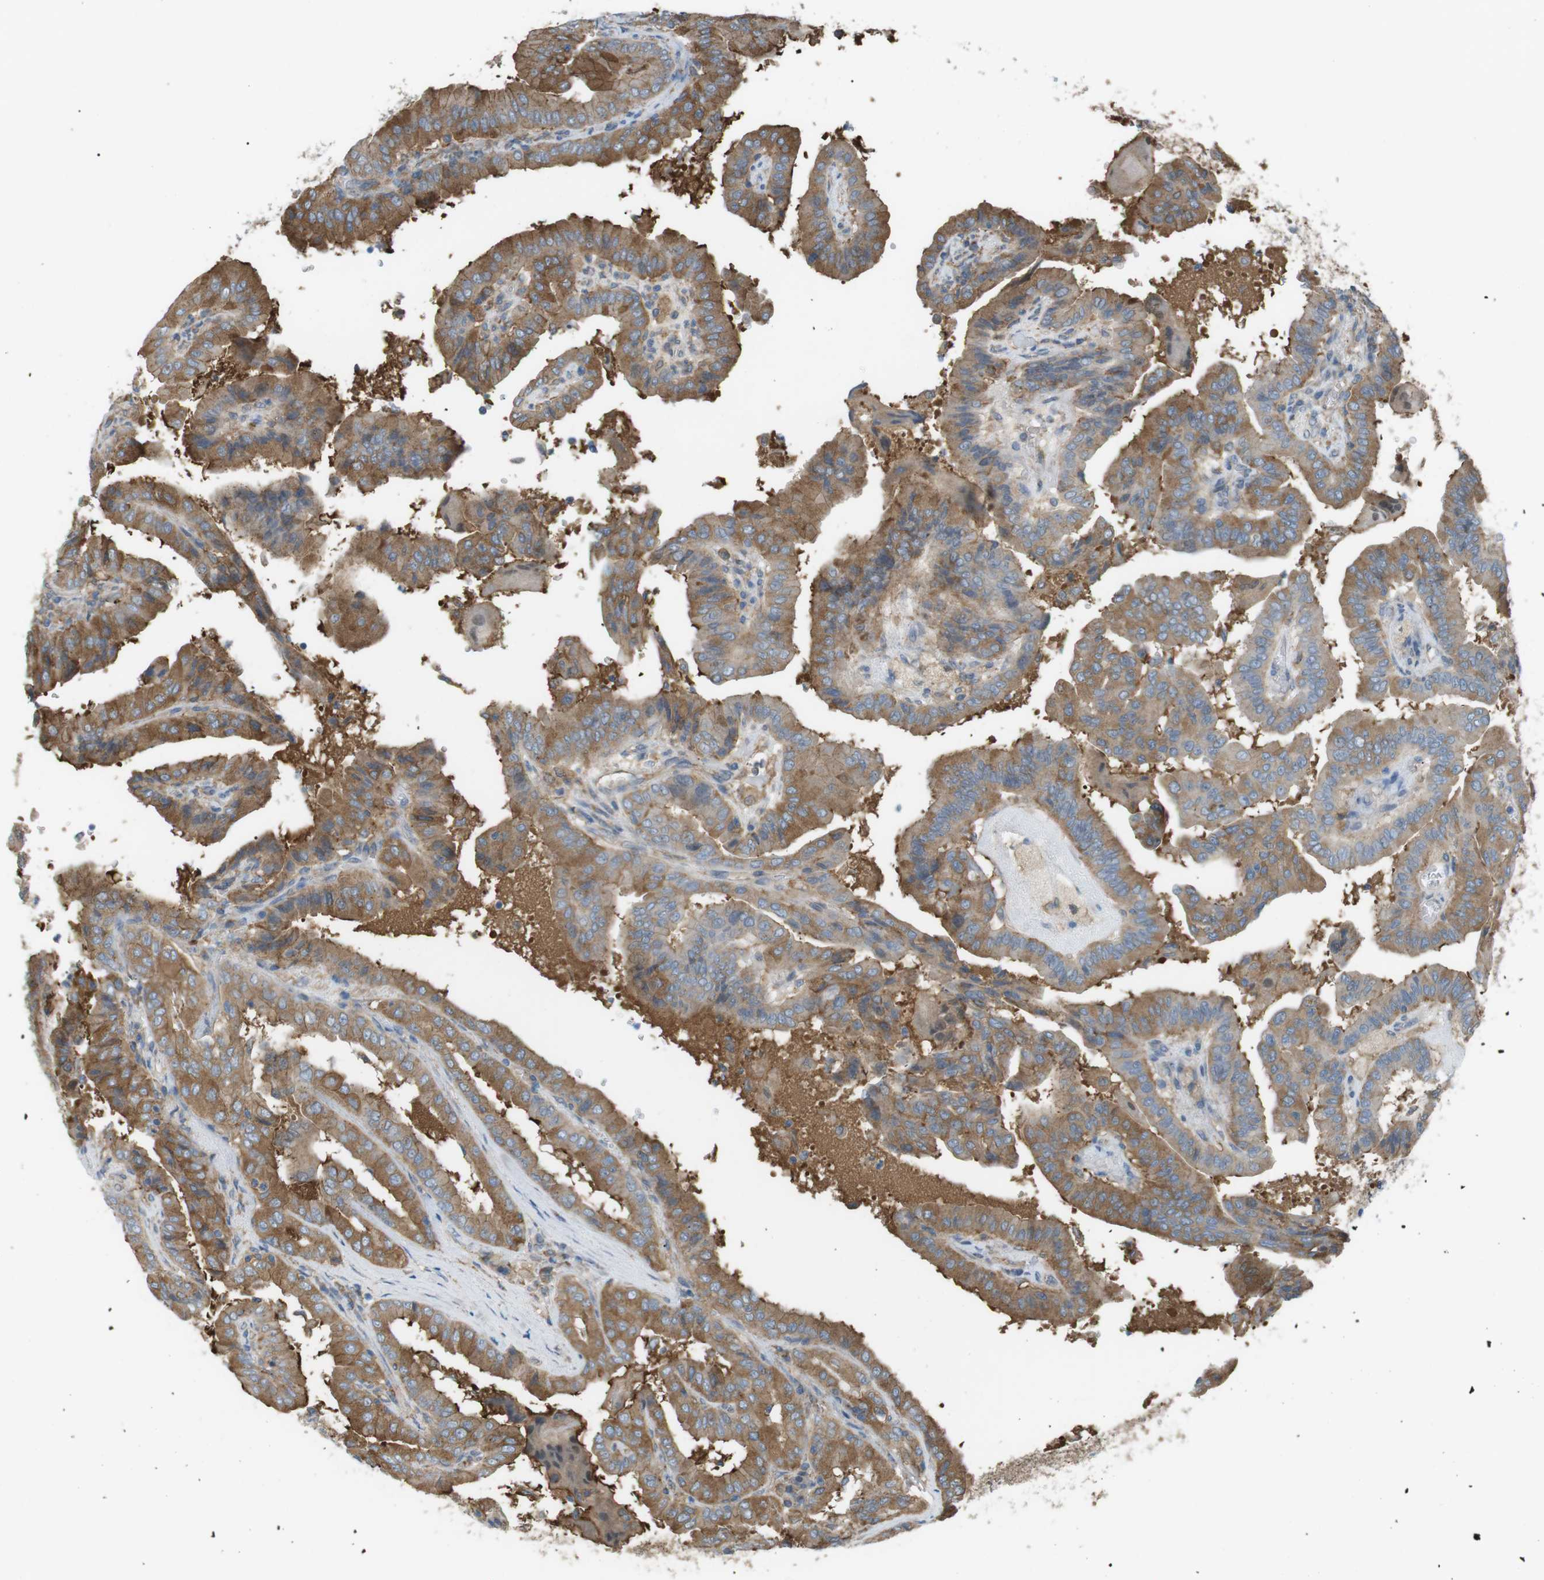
{"staining": {"intensity": "moderate", "quantity": ">75%", "location": "cytoplasmic/membranous"}, "tissue": "thyroid cancer", "cell_type": "Tumor cells", "image_type": "cancer", "snomed": [{"axis": "morphology", "description": "Papillary adenocarcinoma, NOS"}, {"axis": "topography", "description": "Thyroid gland"}], "caption": "Protein analysis of thyroid cancer tissue demonstrates moderate cytoplasmic/membranous staining in about >75% of tumor cells.", "gene": "PEPD", "patient": {"sex": "male", "age": 33}}